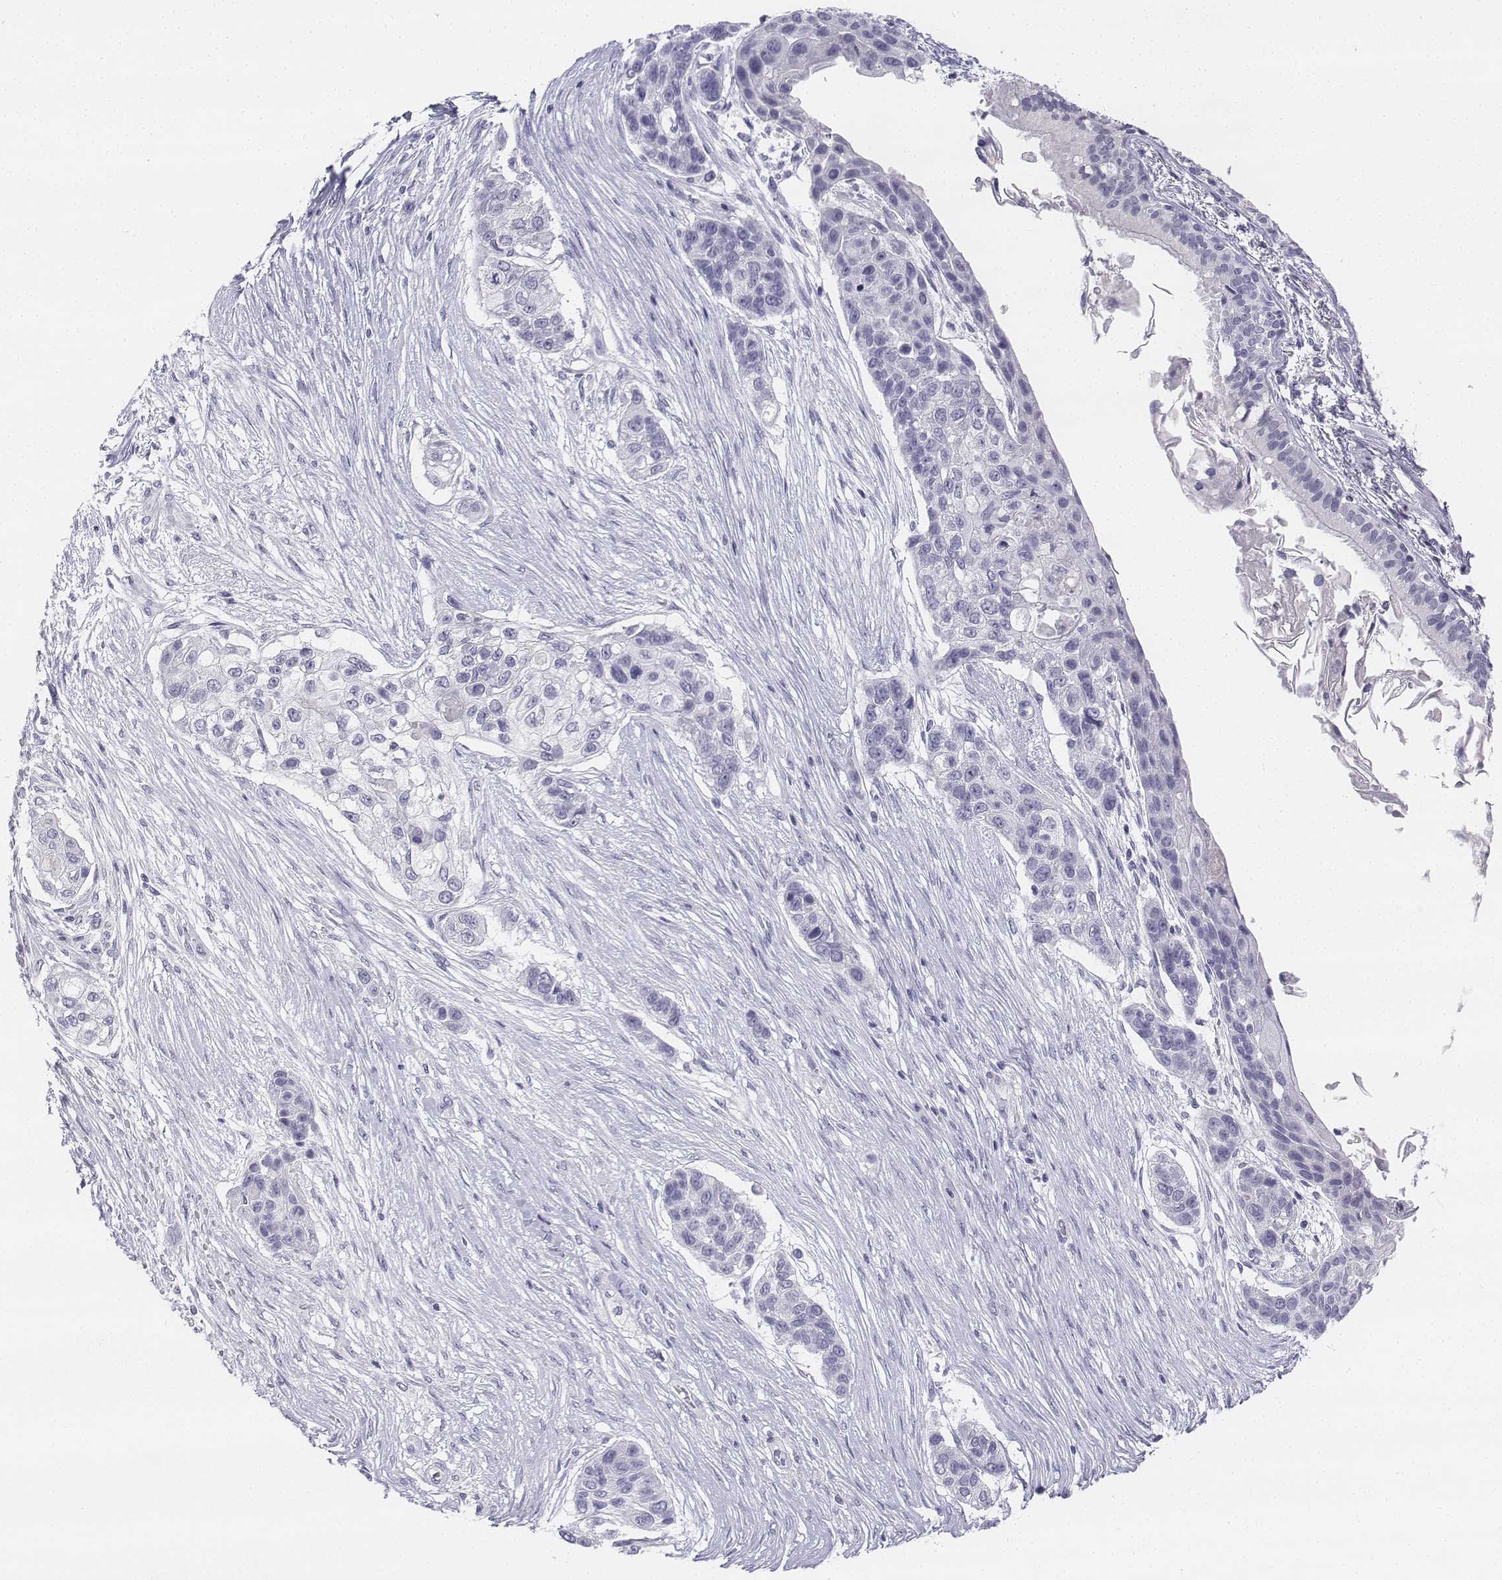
{"staining": {"intensity": "negative", "quantity": "none", "location": "none"}, "tissue": "lung cancer", "cell_type": "Tumor cells", "image_type": "cancer", "snomed": [{"axis": "morphology", "description": "Squamous cell carcinoma, NOS"}, {"axis": "topography", "description": "Lung"}], "caption": "Tumor cells show no significant protein positivity in lung cancer (squamous cell carcinoma).", "gene": "UCN2", "patient": {"sex": "male", "age": 69}}